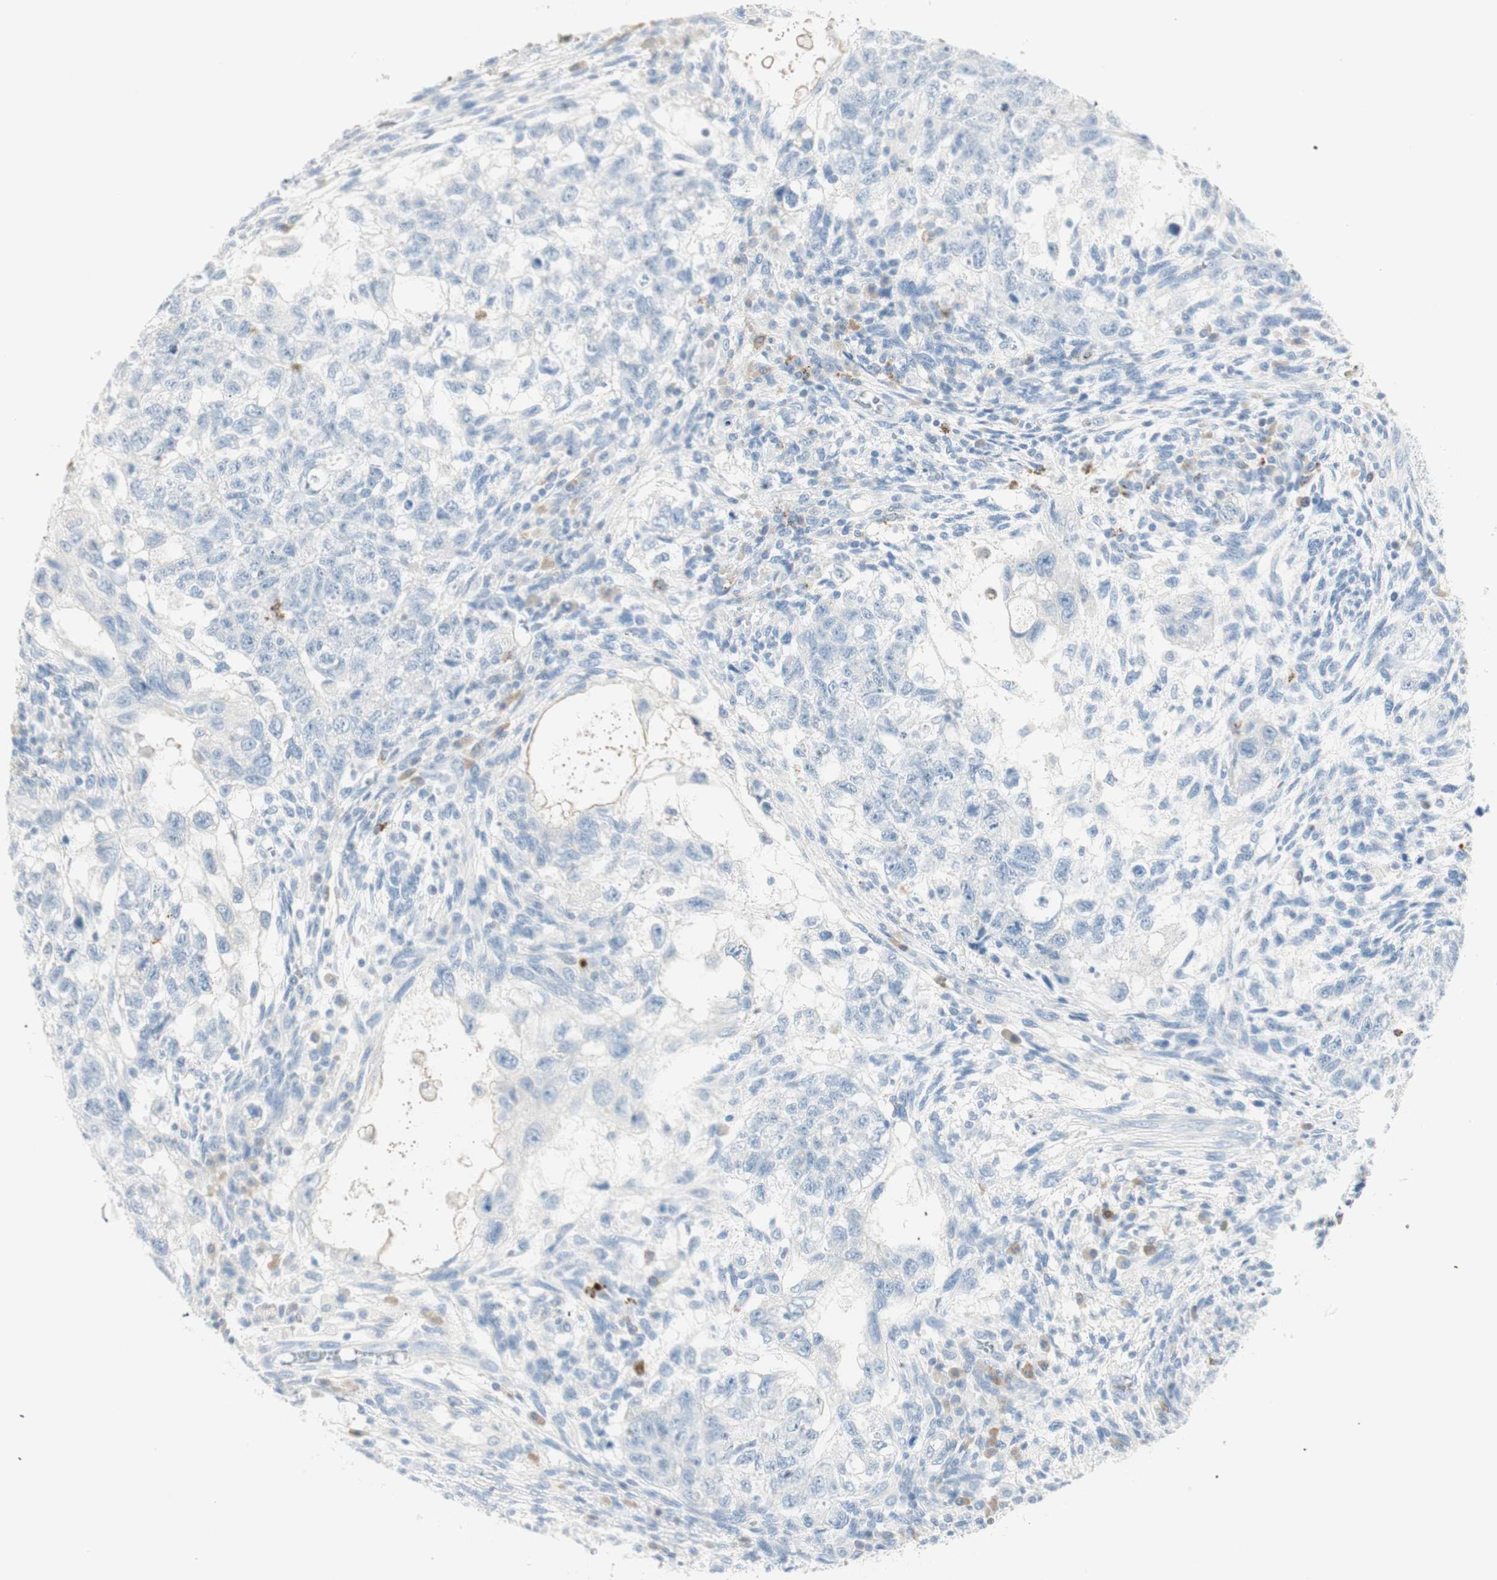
{"staining": {"intensity": "negative", "quantity": "none", "location": "none"}, "tissue": "testis cancer", "cell_type": "Tumor cells", "image_type": "cancer", "snomed": [{"axis": "morphology", "description": "Normal tissue, NOS"}, {"axis": "morphology", "description": "Carcinoma, Embryonal, NOS"}, {"axis": "topography", "description": "Testis"}], "caption": "This is an immunohistochemistry histopathology image of testis cancer (embryonal carcinoma). There is no positivity in tumor cells.", "gene": "PRTN3", "patient": {"sex": "male", "age": 36}}